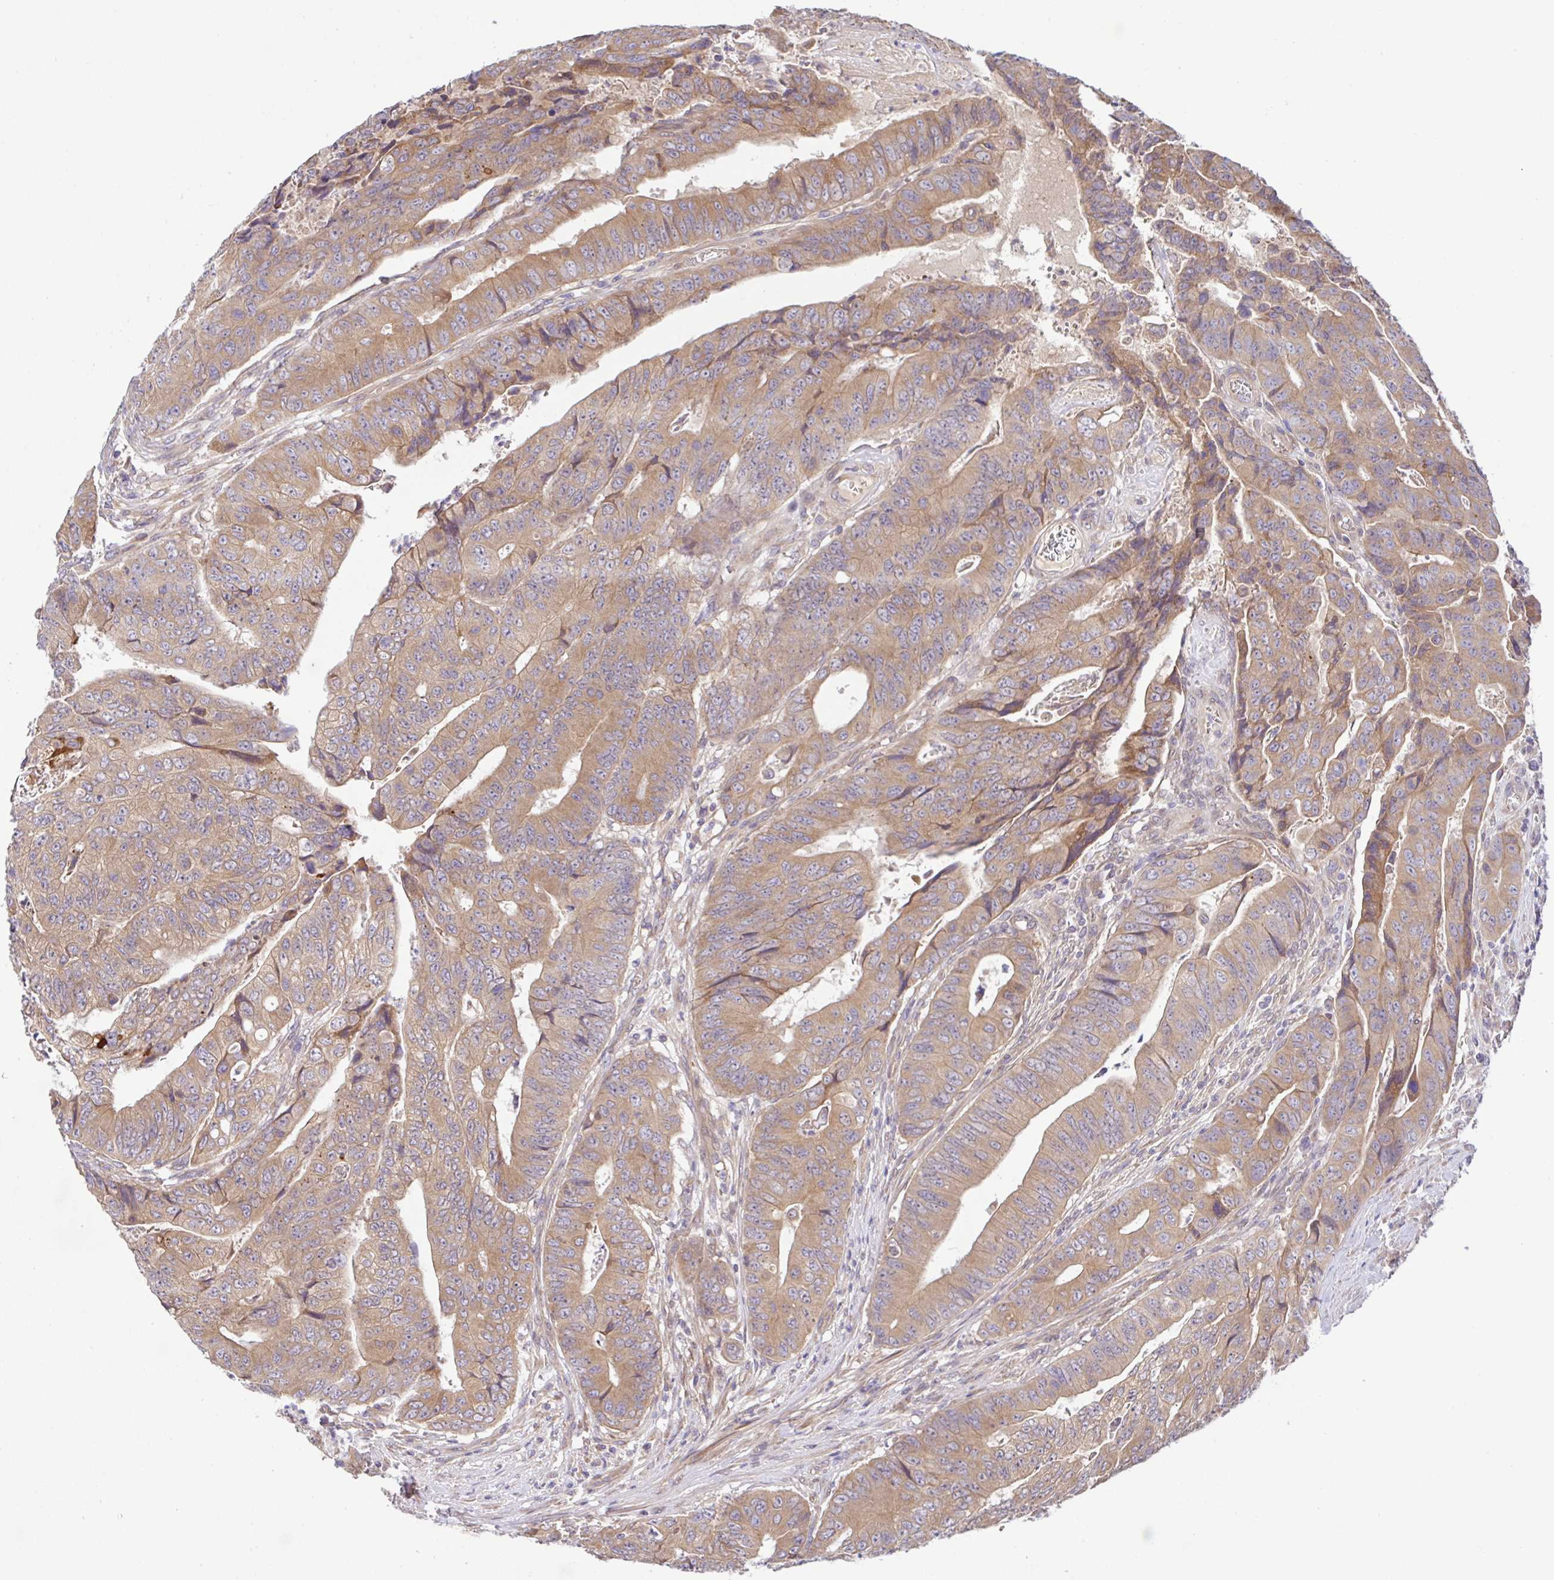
{"staining": {"intensity": "moderate", "quantity": ">75%", "location": "cytoplasmic/membranous"}, "tissue": "colorectal cancer", "cell_type": "Tumor cells", "image_type": "cancer", "snomed": [{"axis": "morphology", "description": "Adenocarcinoma, NOS"}, {"axis": "topography", "description": "Colon"}], "caption": "Approximately >75% of tumor cells in colorectal cancer display moderate cytoplasmic/membranous protein positivity as visualized by brown immunohistochemical staining.", "gene": "UBE4A", "patient": {"sex": "female", "age": 48}}